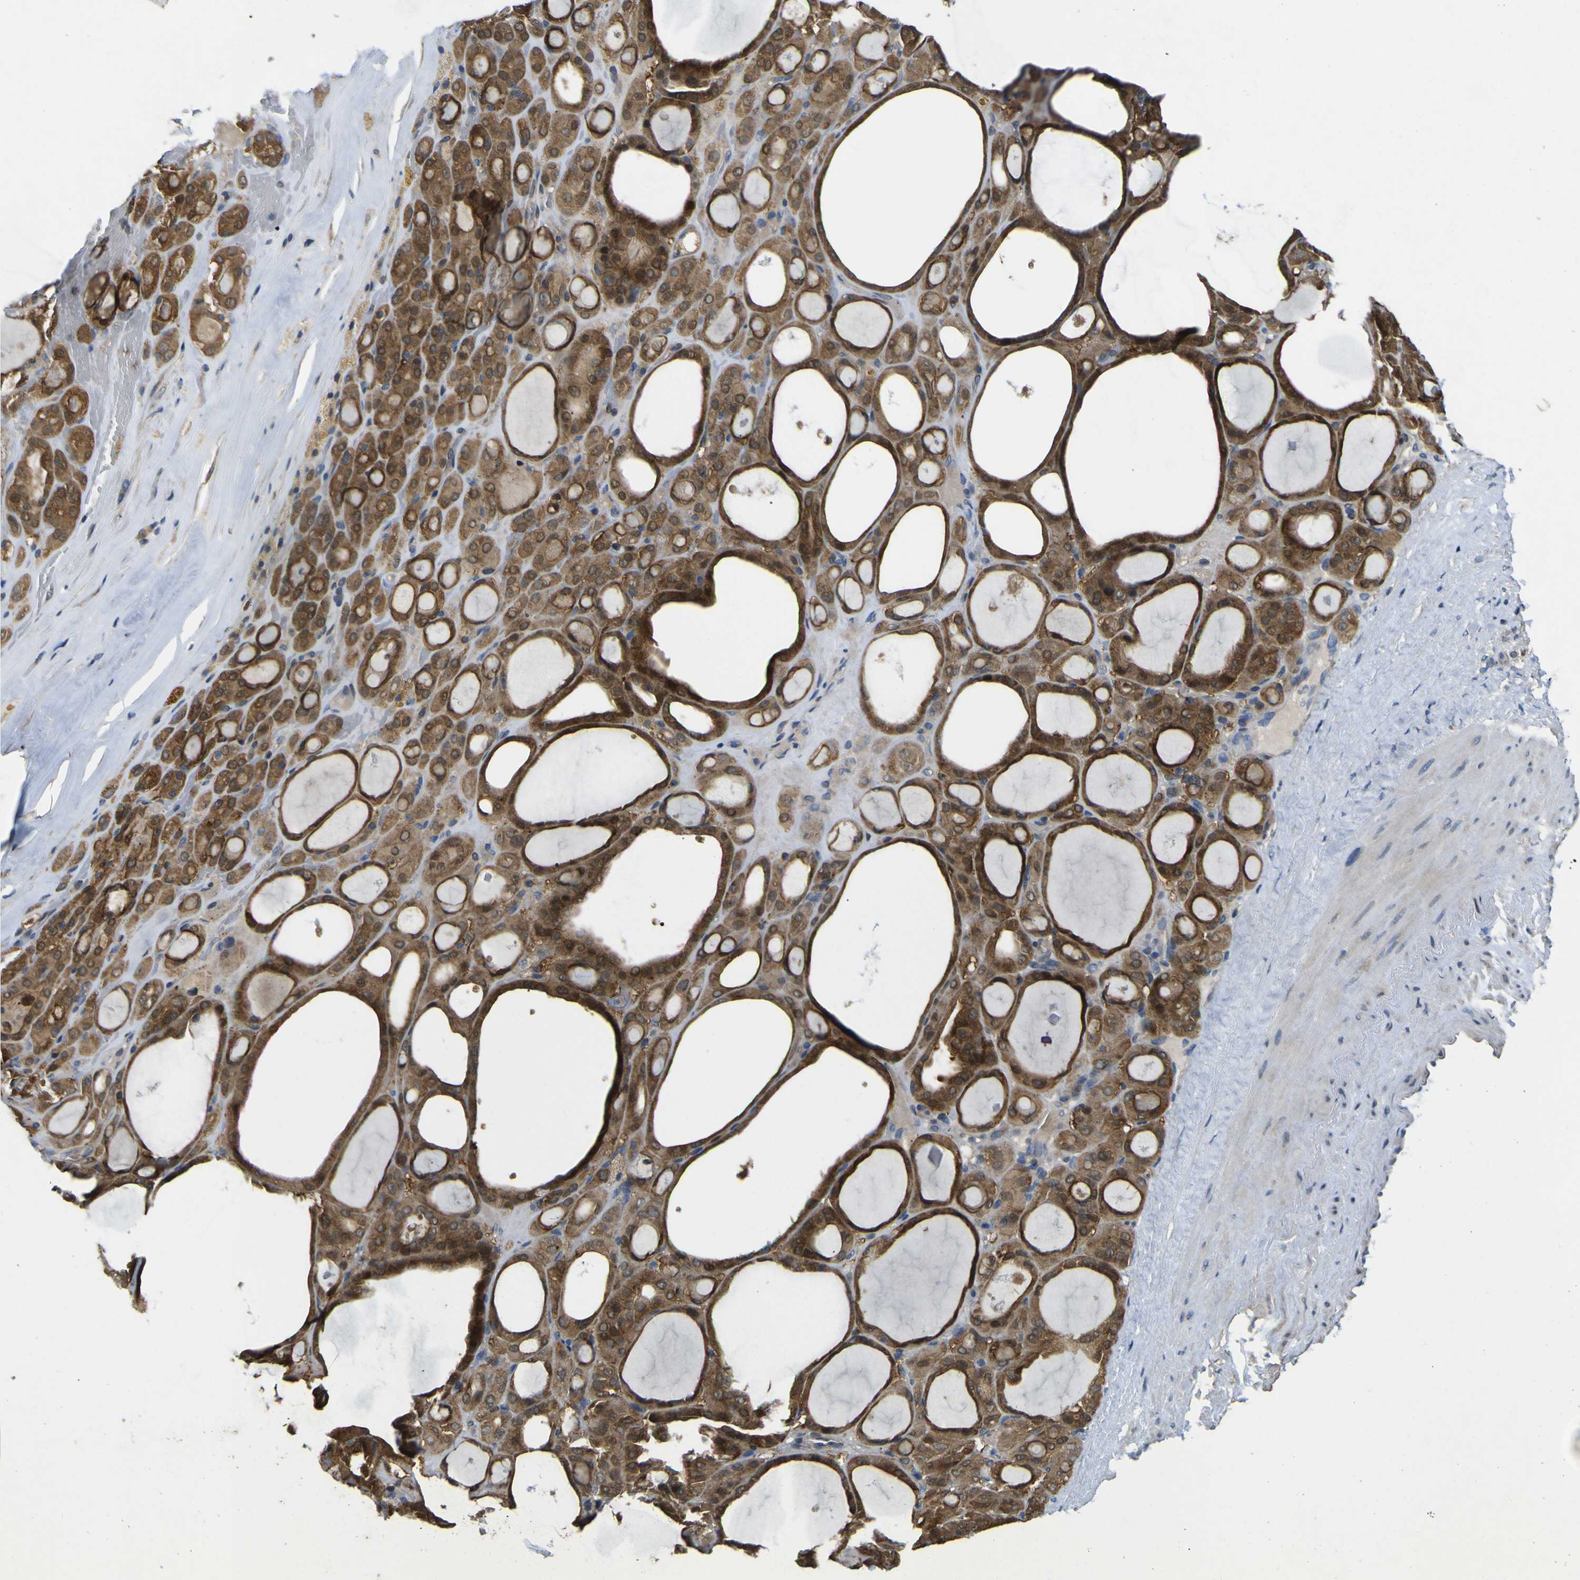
{"staining": {"intensity": "strong", "quantity": "25%-75%", "location": "cytoplasmic/membranous"}, "tissue": "thyroid gland", "cell_type": "Glandular cells", "image_type": "normal", "snomed": [{"axis": "morphology", "description": "Normal tissue, NOS"}, {"axis": "morphology", "description": "Carcinoma, NOS"}, {"axis": "topography", "description": "Thyroid gland"}], "caption": "Immunohistochemical staining of unremarkable thyroid gland shows strong cytoplasmic/membranous protein expression in approximately 25%-75% of glandular cells. (brown staining indicates protein expression, while blue staining denotes nuclei).", "gene": "EML2", "patient": {"sex": "female", "age": 86}}